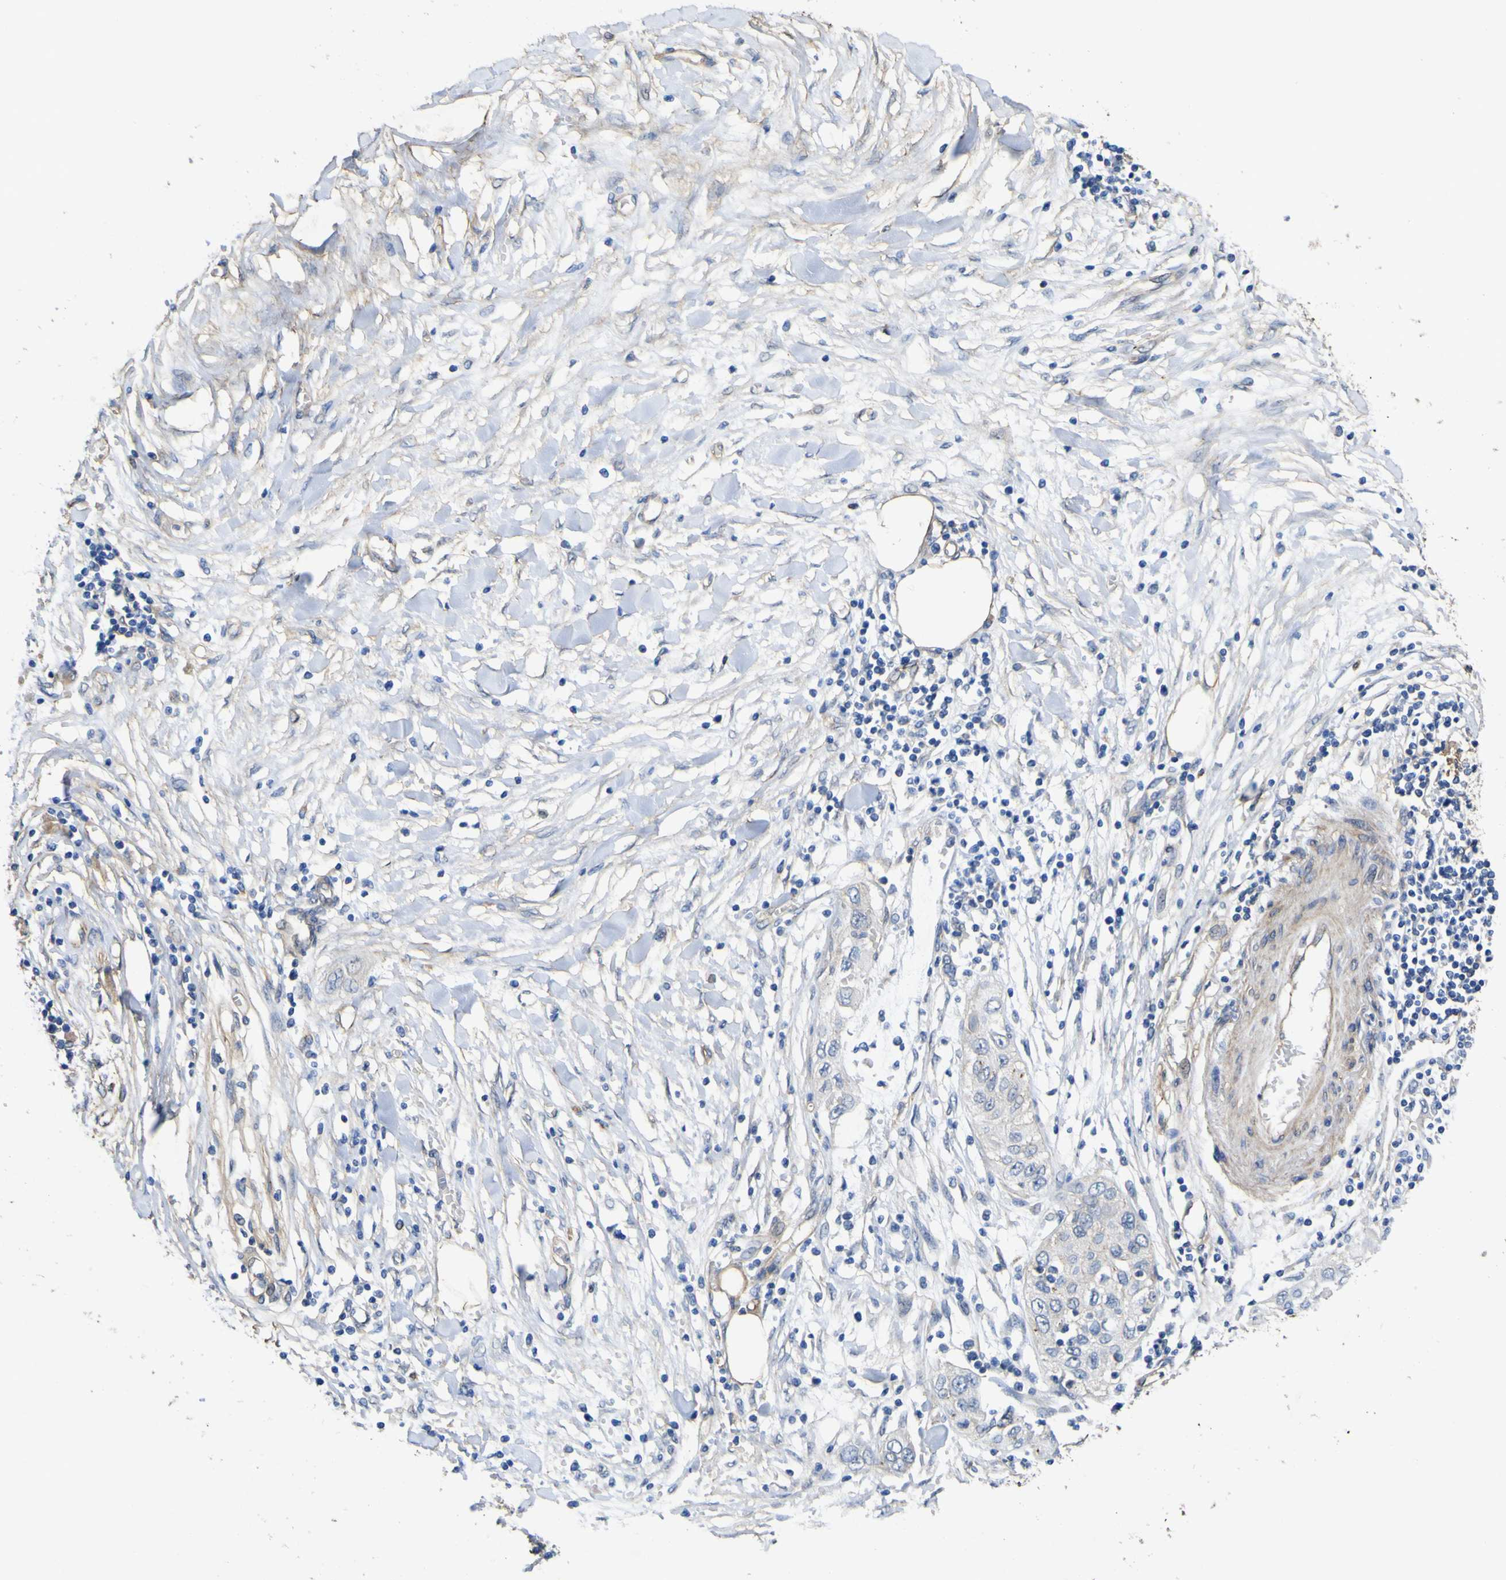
{"staining": {"intensity": "weak", "quantity": "<25%", "location": "cytoplasmic/membranous"}, "tissue": "pancreatic cancer", "cell_type": "Tumor cells", "image_type": "cancer", "snomed": [{"axis": "morphology", "description": "Adenocarcinoma, NOS"}, {"axis": "topography", "description": "Pancreas"}], "caption": "Pancreatic adenocarcinoma stained for a protein using immunohistochemistry displays no expression tumor cells.", "gene": "TNFSF15", "patient": {"sex": "female", "age": 70}}